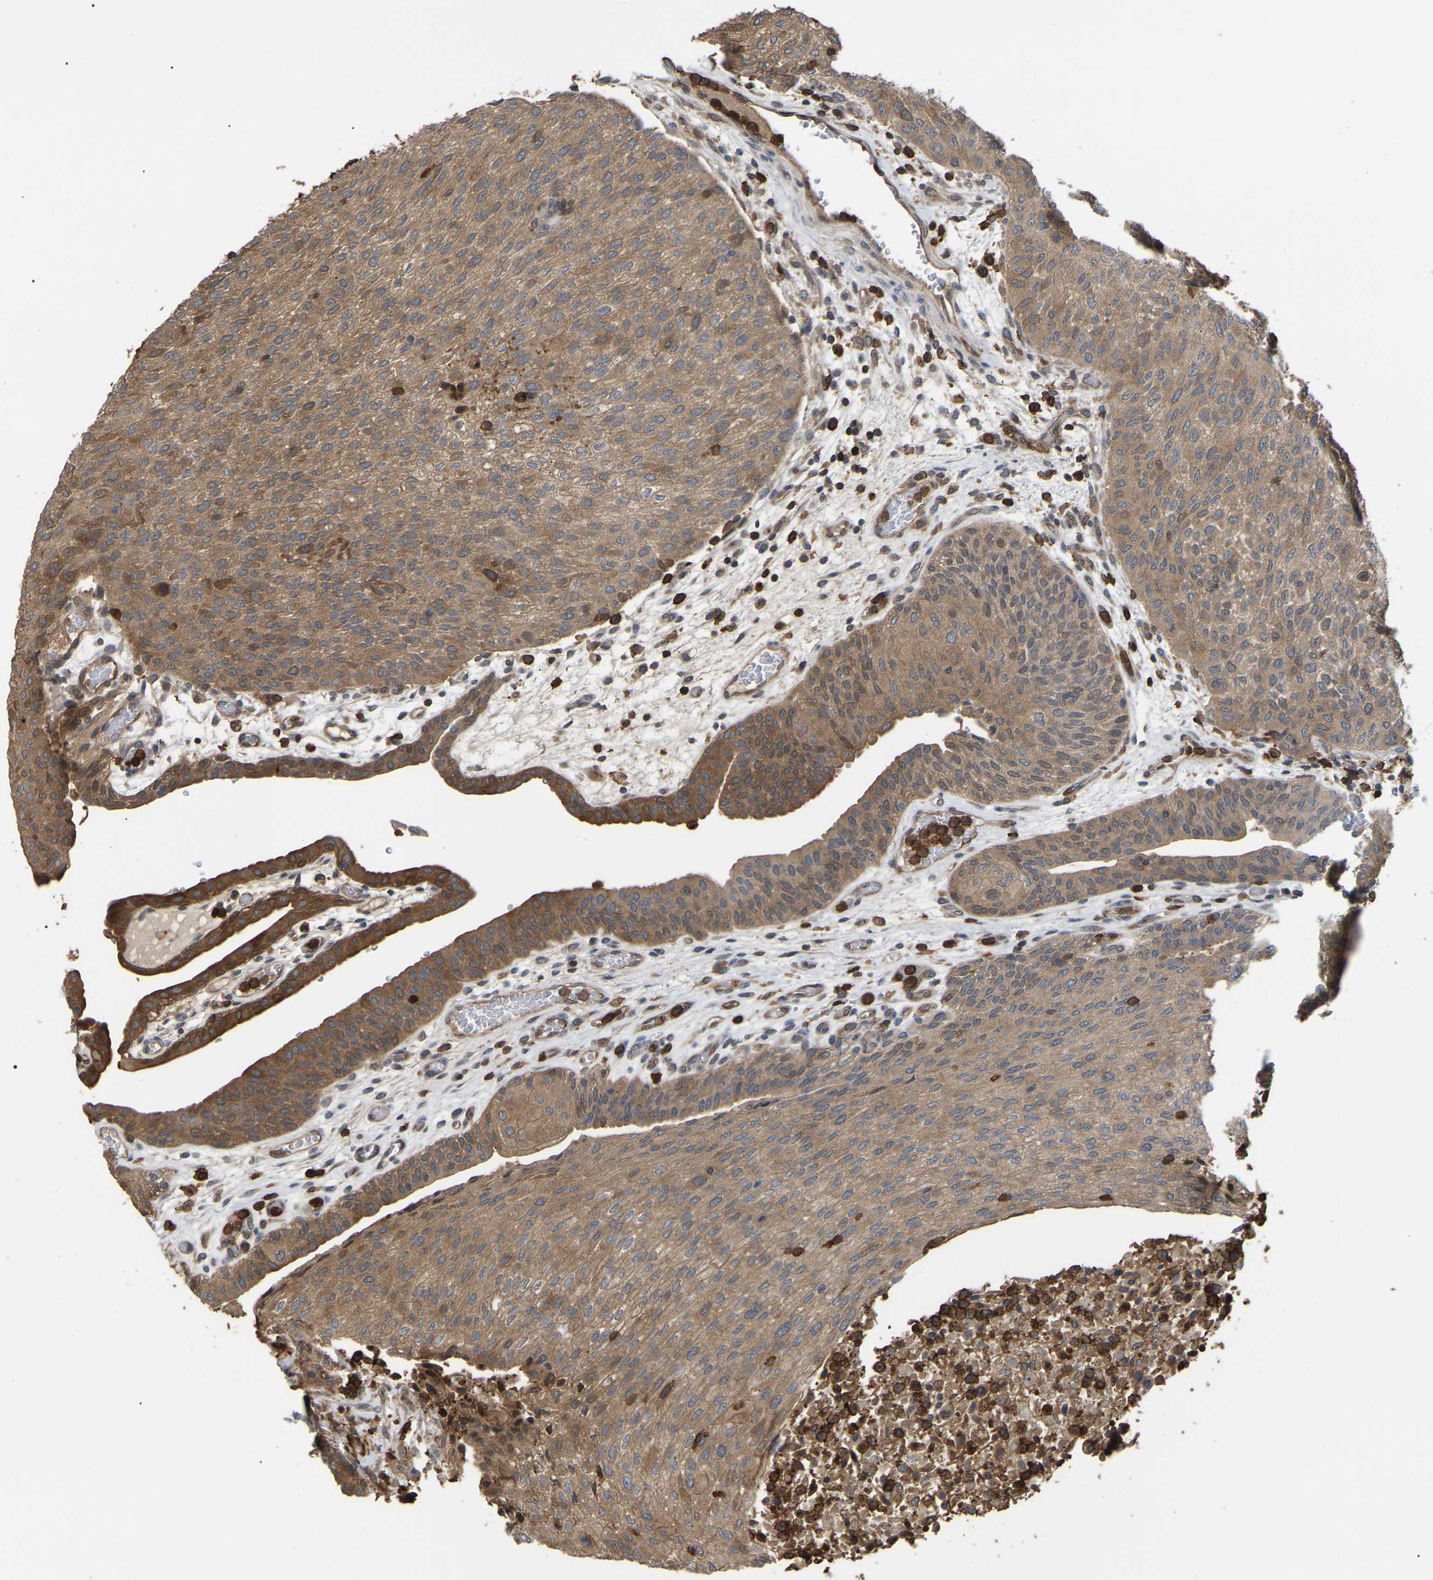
{"staining": {"intensity": "moderate", "quantity": ">75%", "location": "cytoplasmic/membranous"}, "tissue": "urothelial cancer", "cell_type": "Tumor cells", "image_type": "cancer", "snomed": [{"axis": "morphology", "description": "Urothelial carcinoma, Low grade"}, {"axis": "morphology", "description": "Urothelial carcinoma, High grade"}, {"axis": "topography", "description": "Urinary bladder"}], "caption": "Human urothelial cancer stained with a protein marker demonstrates moderate staining in tumor cells.", "gene": "CIT", "patient": {"sex": "male", "age": 35}}